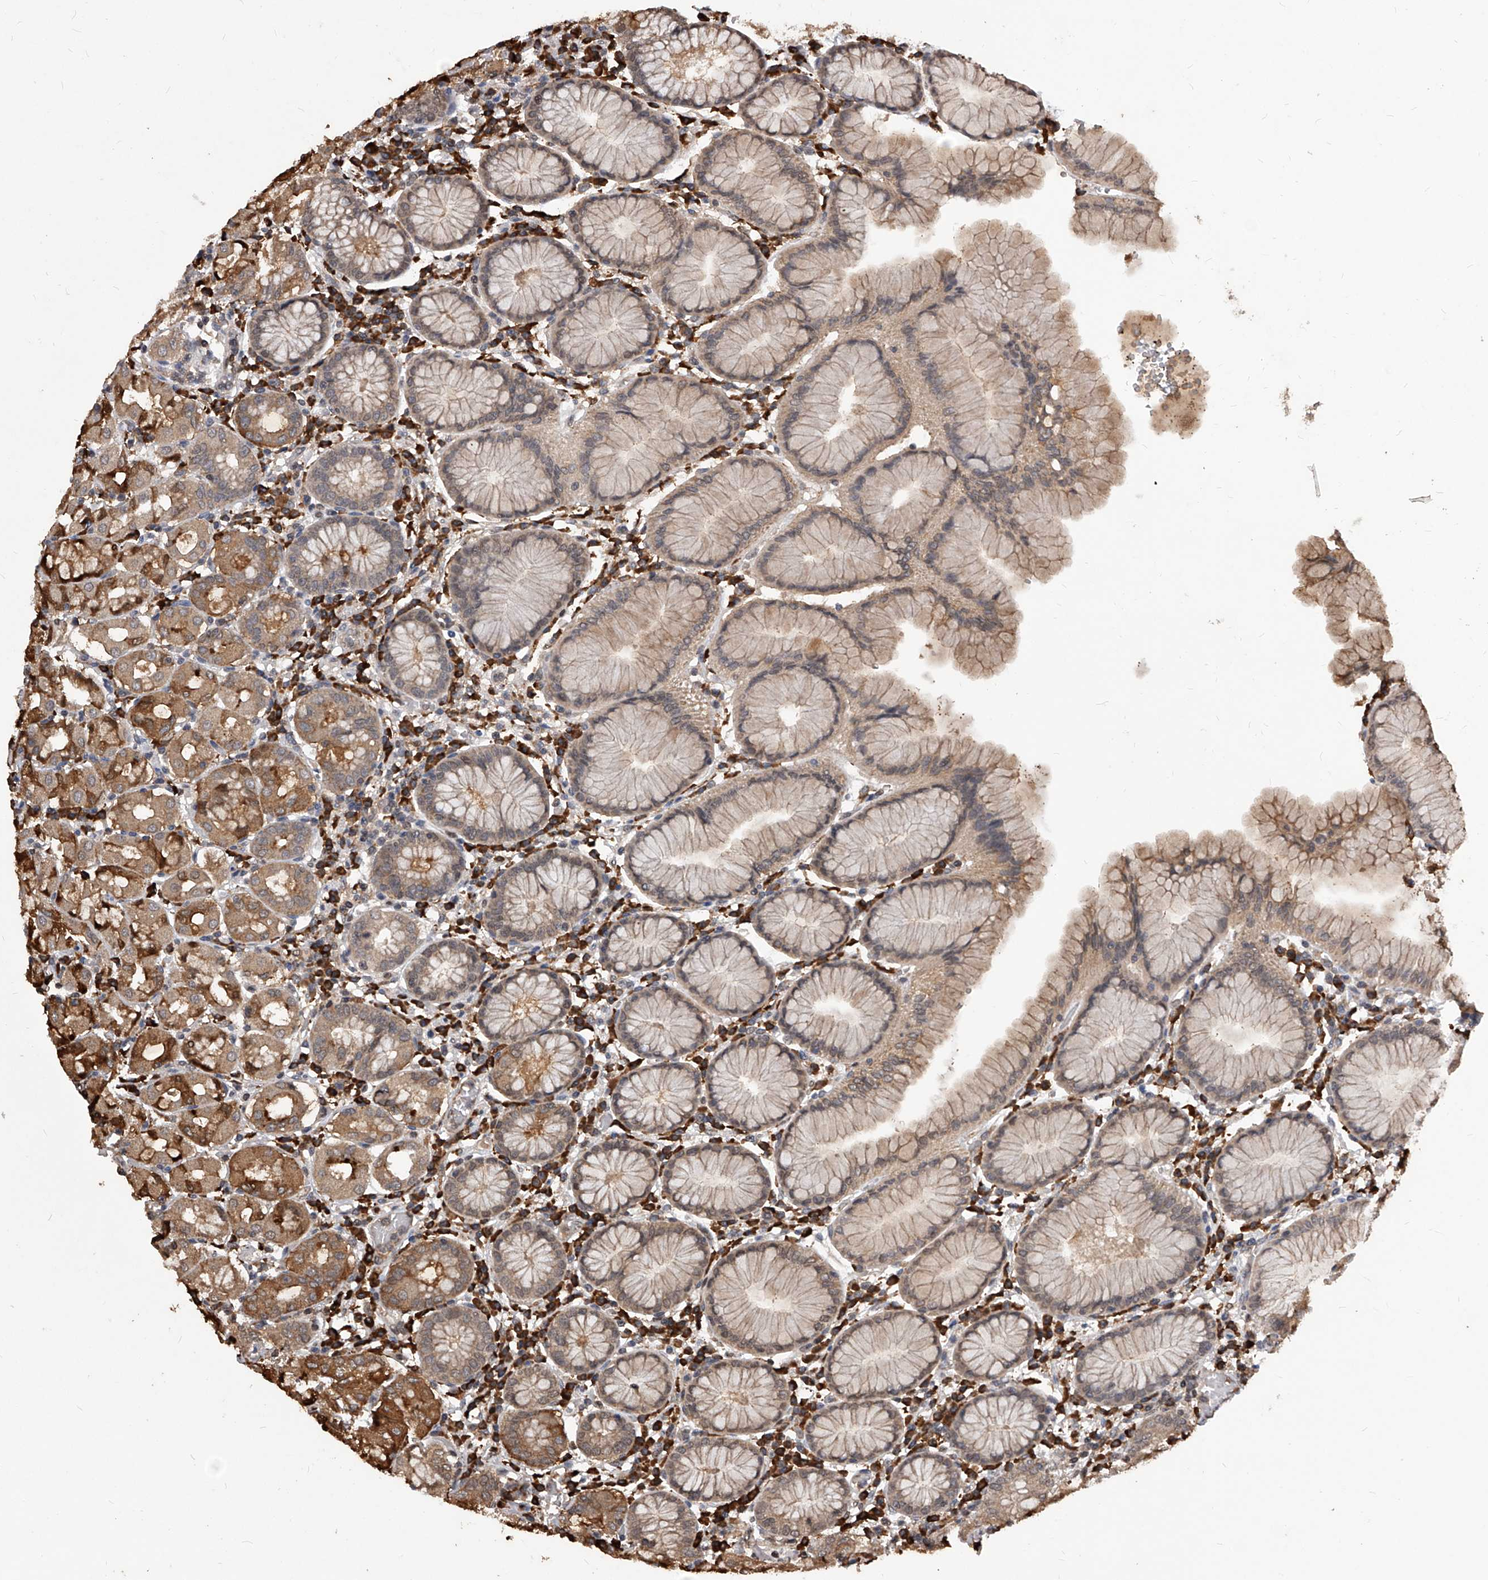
{"staining": {"intensity": "moderate", "quantity": ">75%", "location": "cytoplasmic/membranous"}, "tissue": "stomach", "cell_type": "Glandular cells", "image_type": "normal", "snomed": [{"axis": "morphology", "description": "Normal tissue, NOS"}, {"axis": "topography", "description": "Stomach"}, {"axis": "topography", "description": "Stomach, lower"}], "caption": "Moderate cytoplasmic/membranous positivity for a protein is identified in about >75% of glandular cells of benign stomach using immunohistochemistry.", "gene": "ID1", "patient": {"sex": "female", "age": 56}}